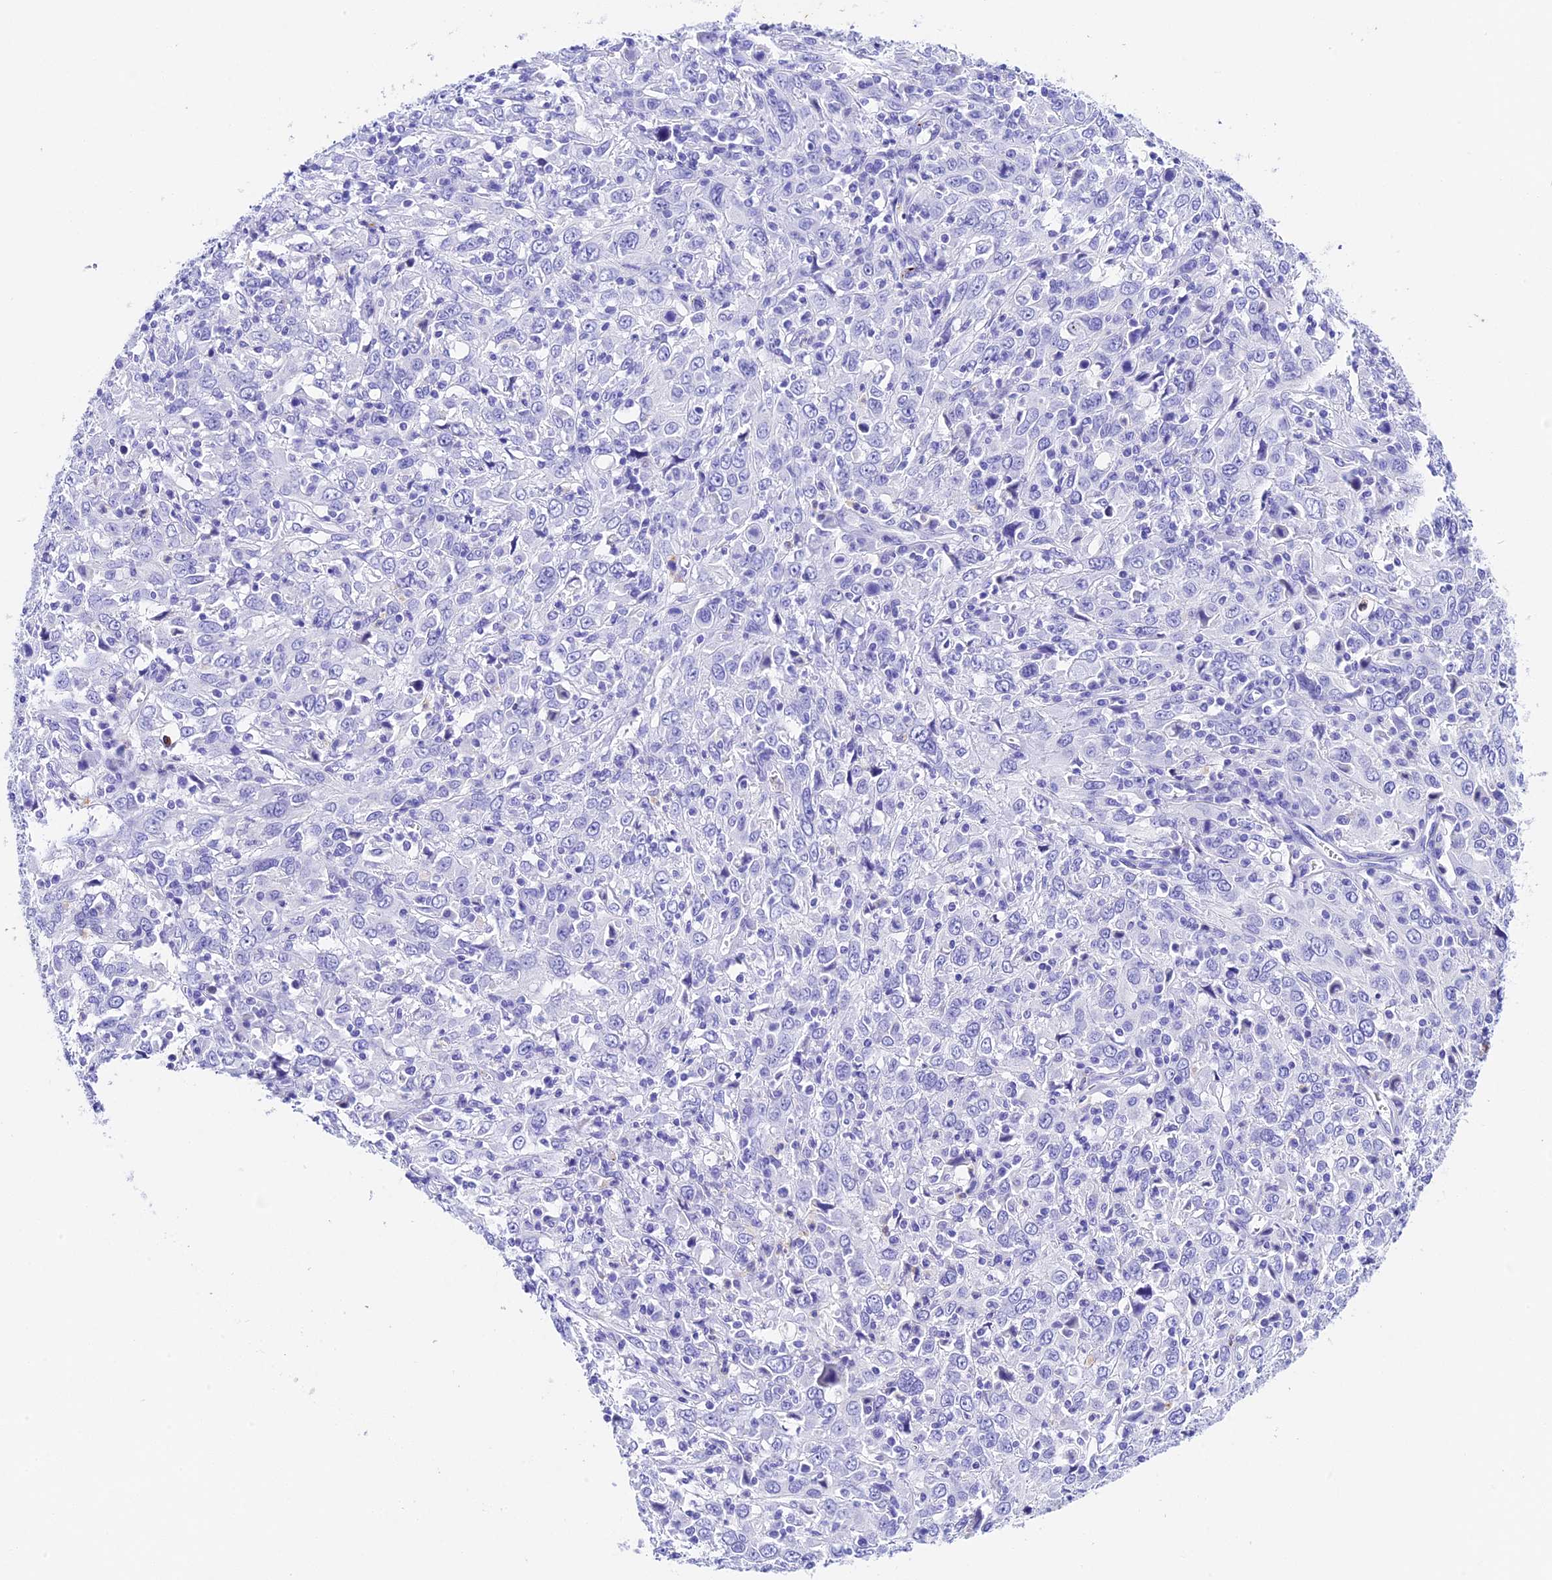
{"staining": {"intensity": "negative", "quantity": "none", "location": "none"}, "tissue": "cervical cancer", "cell_type": "Tumor cells", "image_type": "cancer", "snomed": [{"axis": "morphology", "description": "Squamous cell carcinoma, NOS"}, {"axis": "topography", "description": "Cervix"}], "caption": "Cervical cancer was stained to show a protein in brown. There is no significant expression in tumor cells.", "gene": "PSG11", "patient": {"sex": "female", "age": 46}}